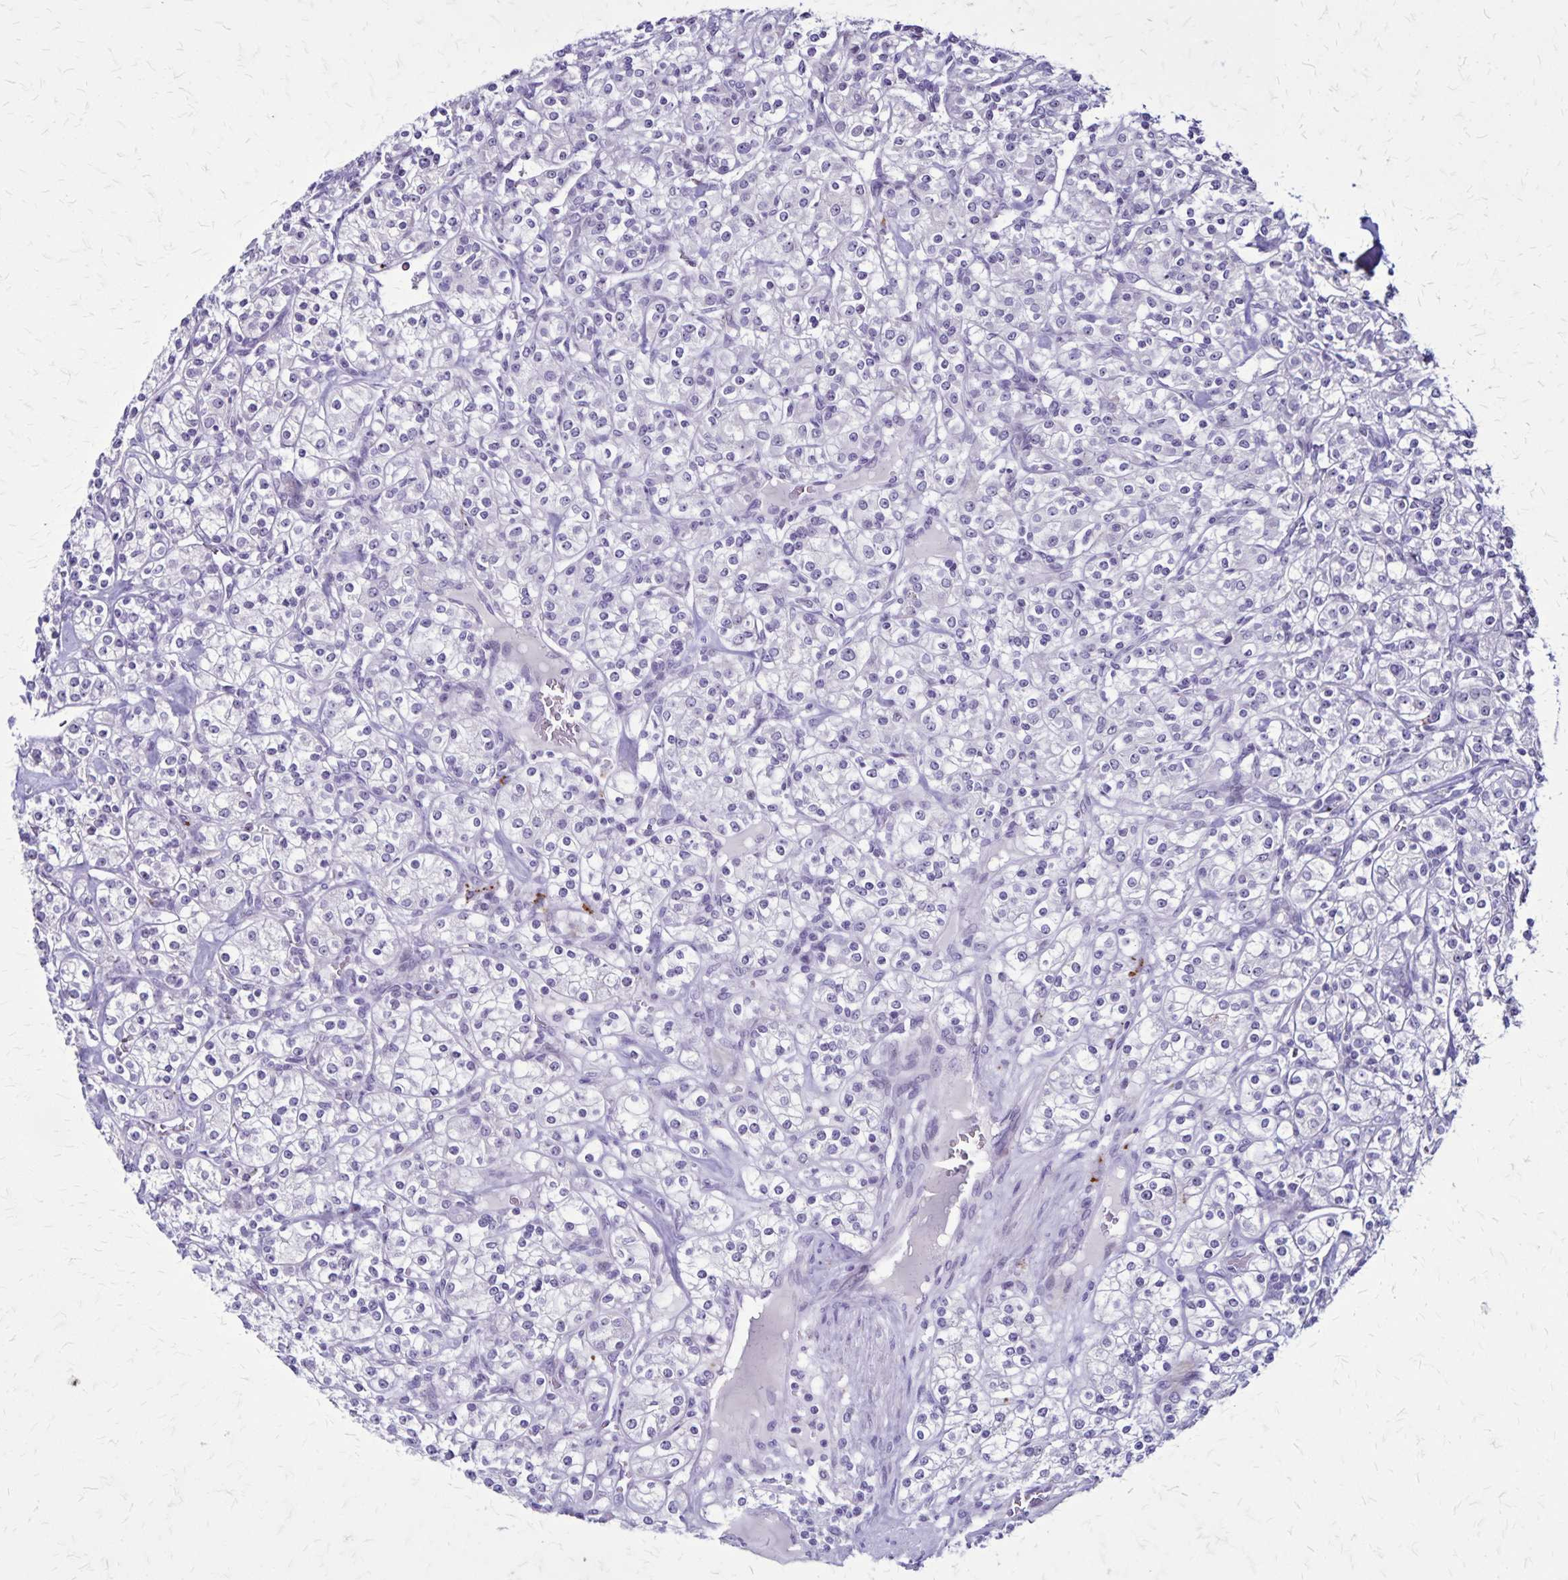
{"staining": {"intensity": "negative", "quantity": "none", "location": "none"}, "tissue": "renal cancer", "cell_type": "Tumor cells", "image_type": "cancer", "snomed": [{"axis": "morphology", "description": "Adenocarcinoma, NOS"}, {"axis": "topography", "description": "Kidney"}], "caption": "This is an immunohistochemistry image of human renal cancer. There is no expression in tumor cells.", "gene": "OR51B5", "patient": {"sex": "male", "age": 77}}